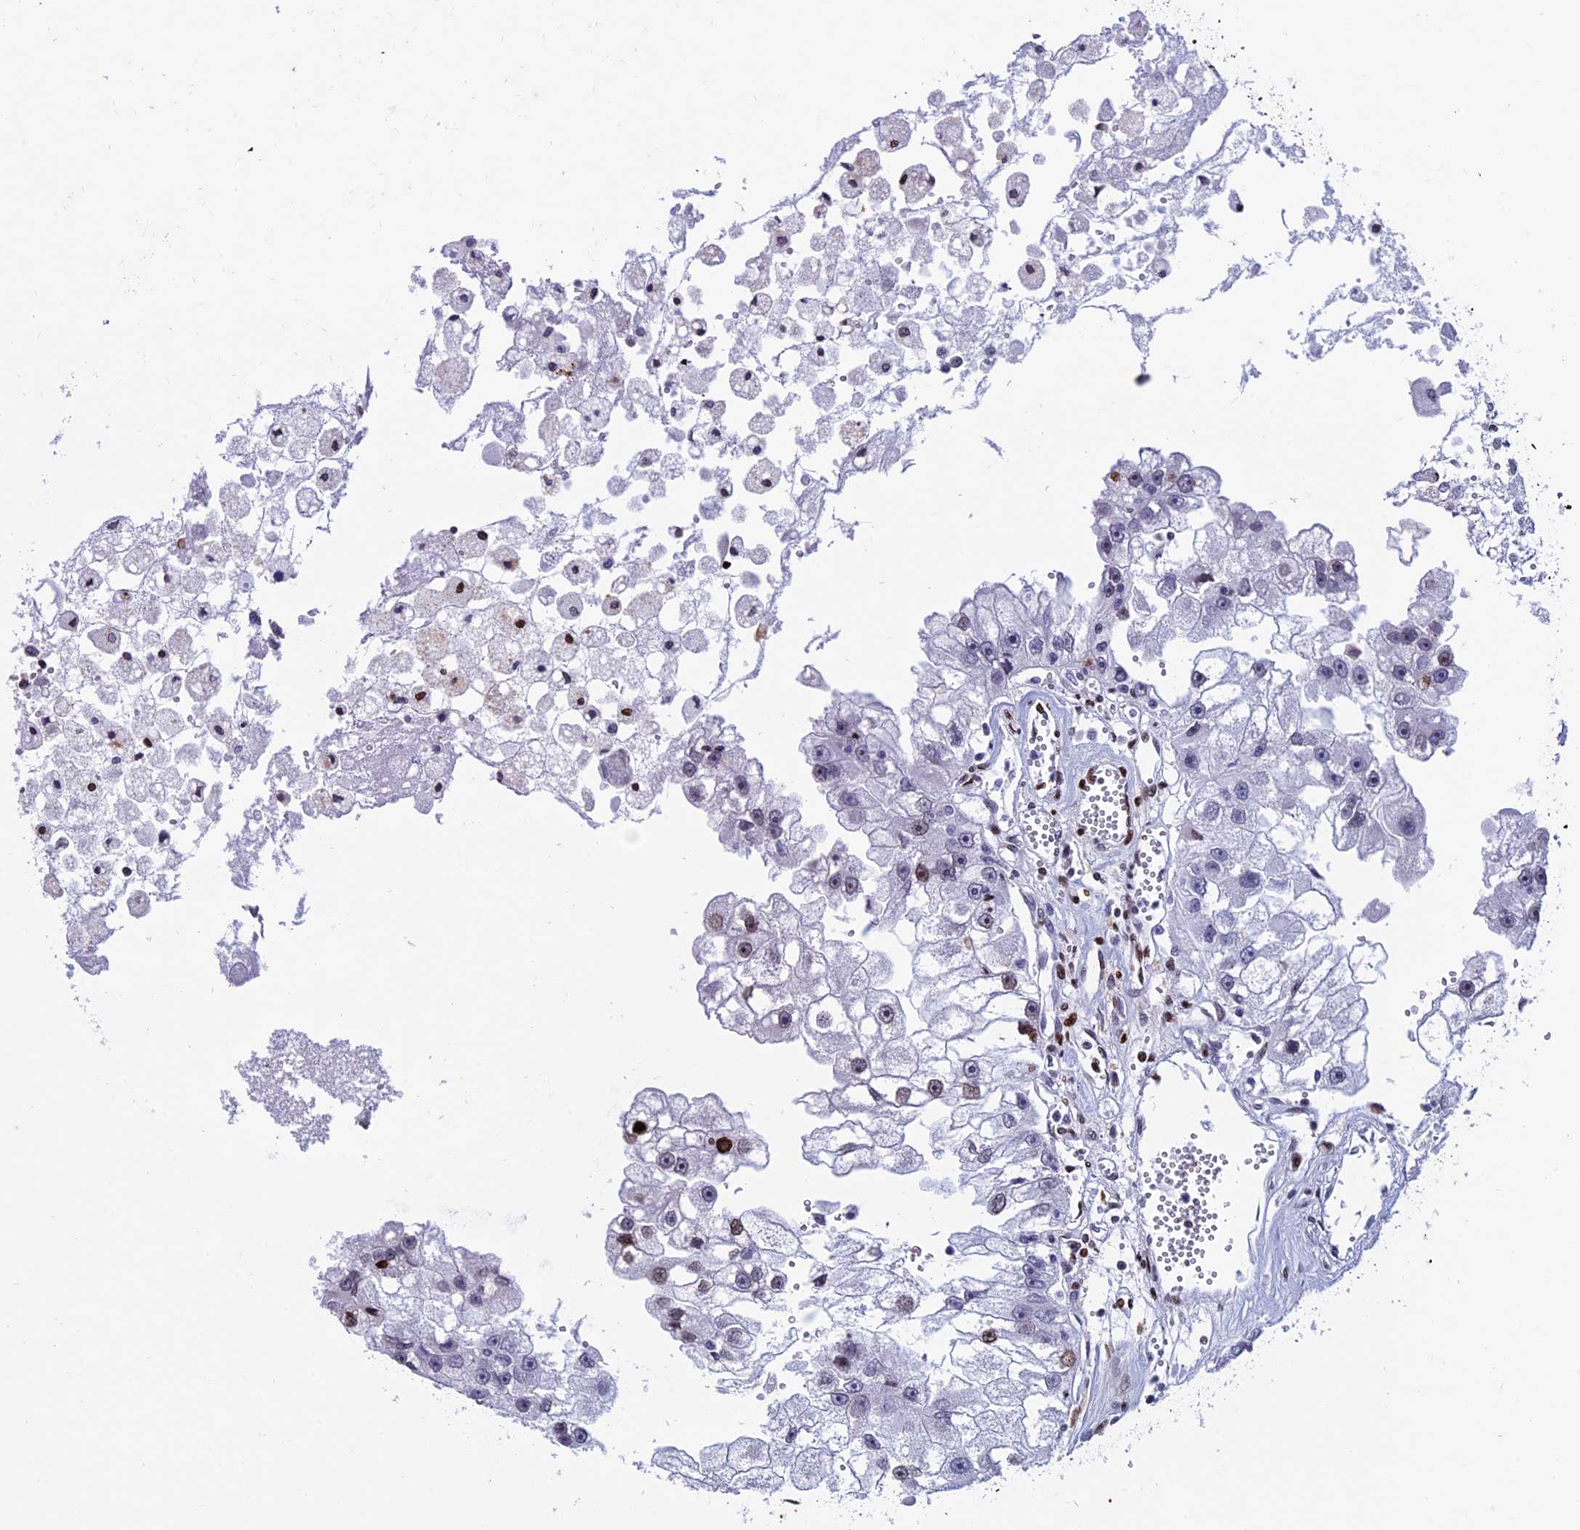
{"staining": {"intensity": "moderate", "quantity": "<25%", "location": "nuclear"}, "tissue": "renal cancer", "cell_type": "Tumor cells", "image_type": "cancer", "snomed": [{"axis": "morphology", "description": "Adenocarcinoma, NOS"}, {"axis": "topography", "description": "Kidney"}], "caption": "The image displays a brown stain indicating the presence of a protein in the nuclear of tumor cells in renal cancer (adenocarcinoma).", "gene": "BTBD3", "patient": {"sex": "male", "age": 63}}